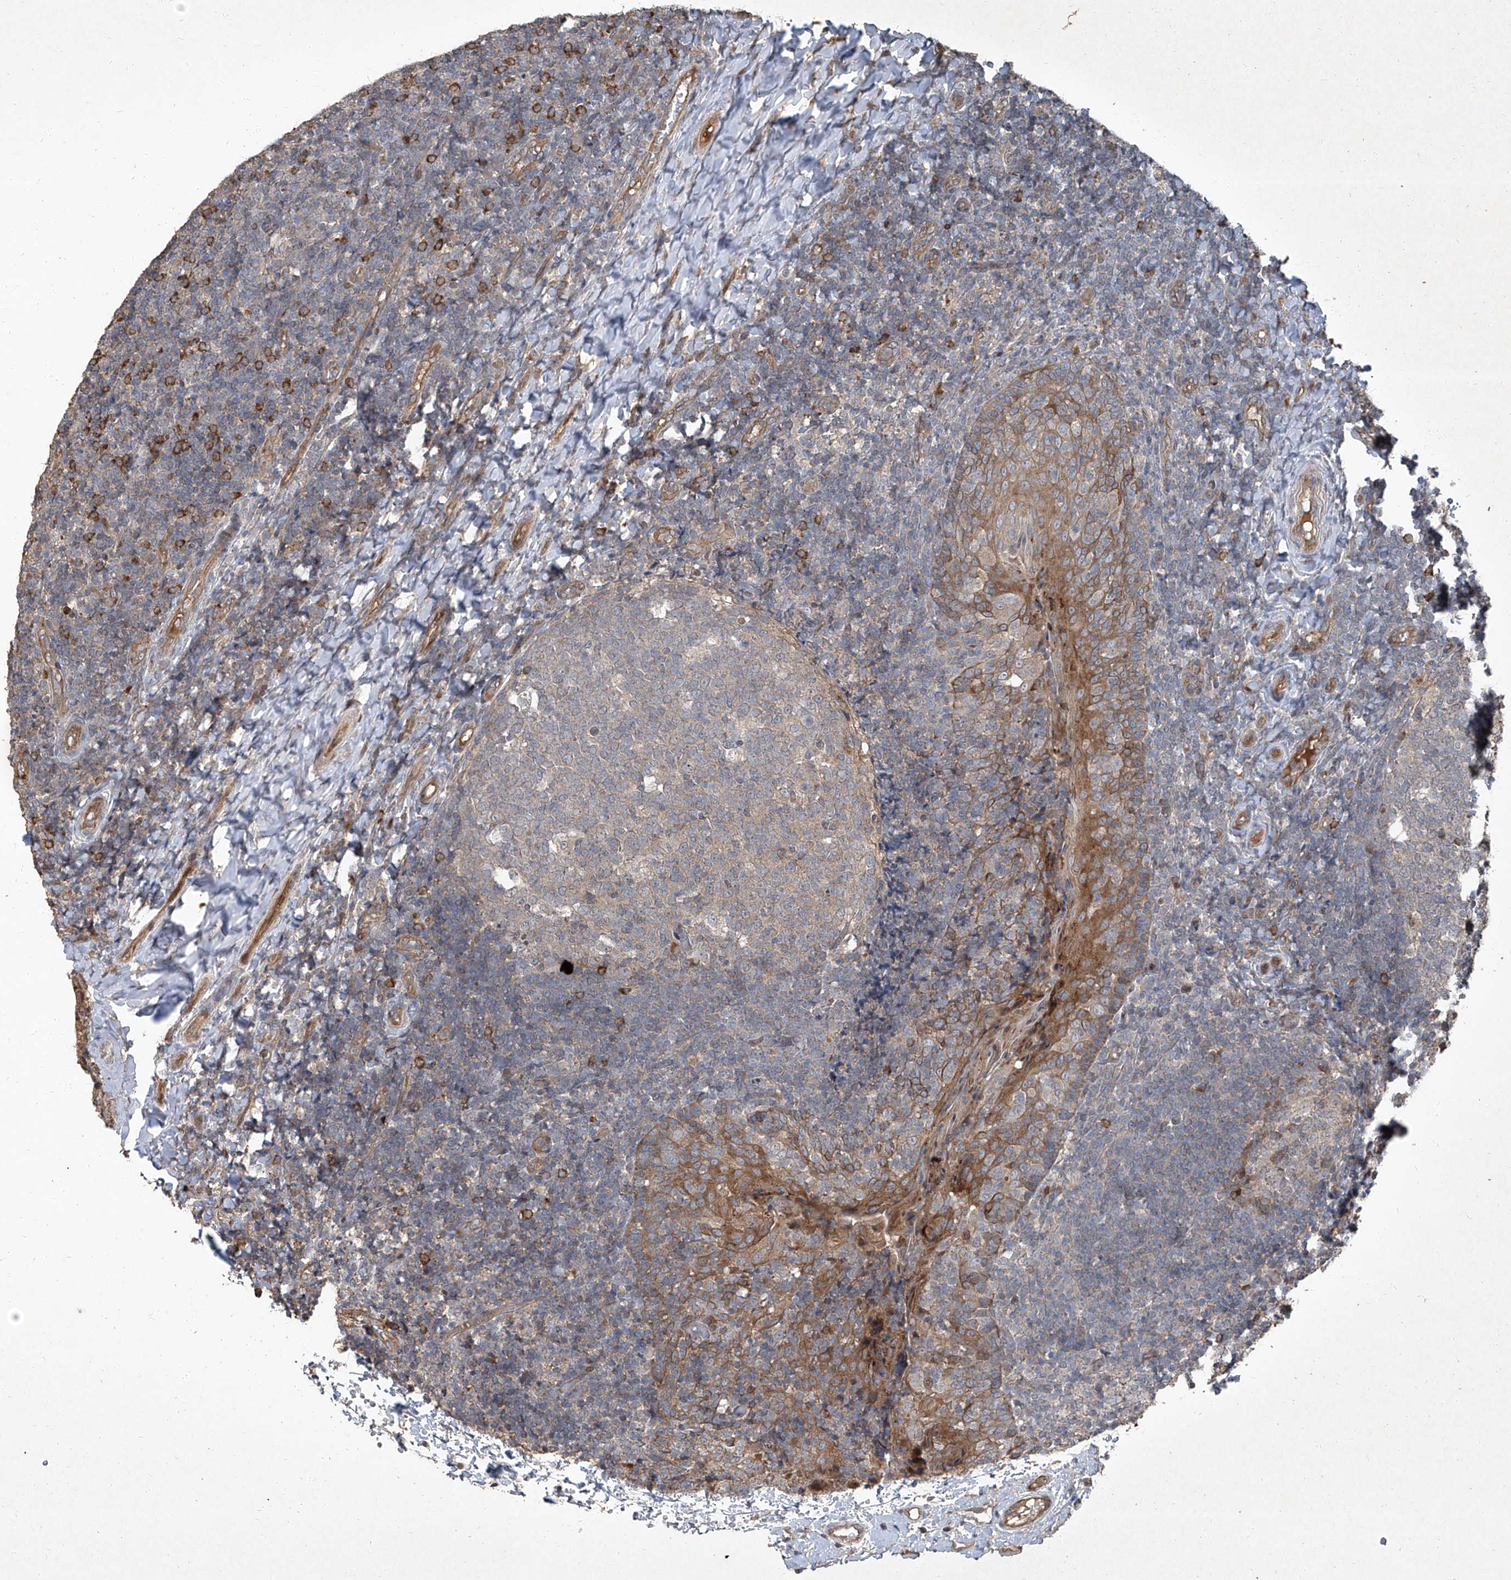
{"staining": {"intensity": "negative", "quantity": "none", "location": "none"}, "tissue": "tonsil", "cell_type": "Germinal center cells", "image_type": "normal", "snomed": [{"axis": "morphology", "description": "Normal tissue, NOS"}, {"axis": "topography", "description": "Tonsil"}], "caption": "High magnification brightfield microscopy of unremarkable tonsil stained with DAB (brown) and counterstained with hematoxylin (blue): germinal center cells show no significant positivity. (DAB (3,3'-diaminobenzidine) immunohistochemistry with hematoxylin counter stain).", "gene": "CCN1", "patient": {"sex": "female", "age": 19}}